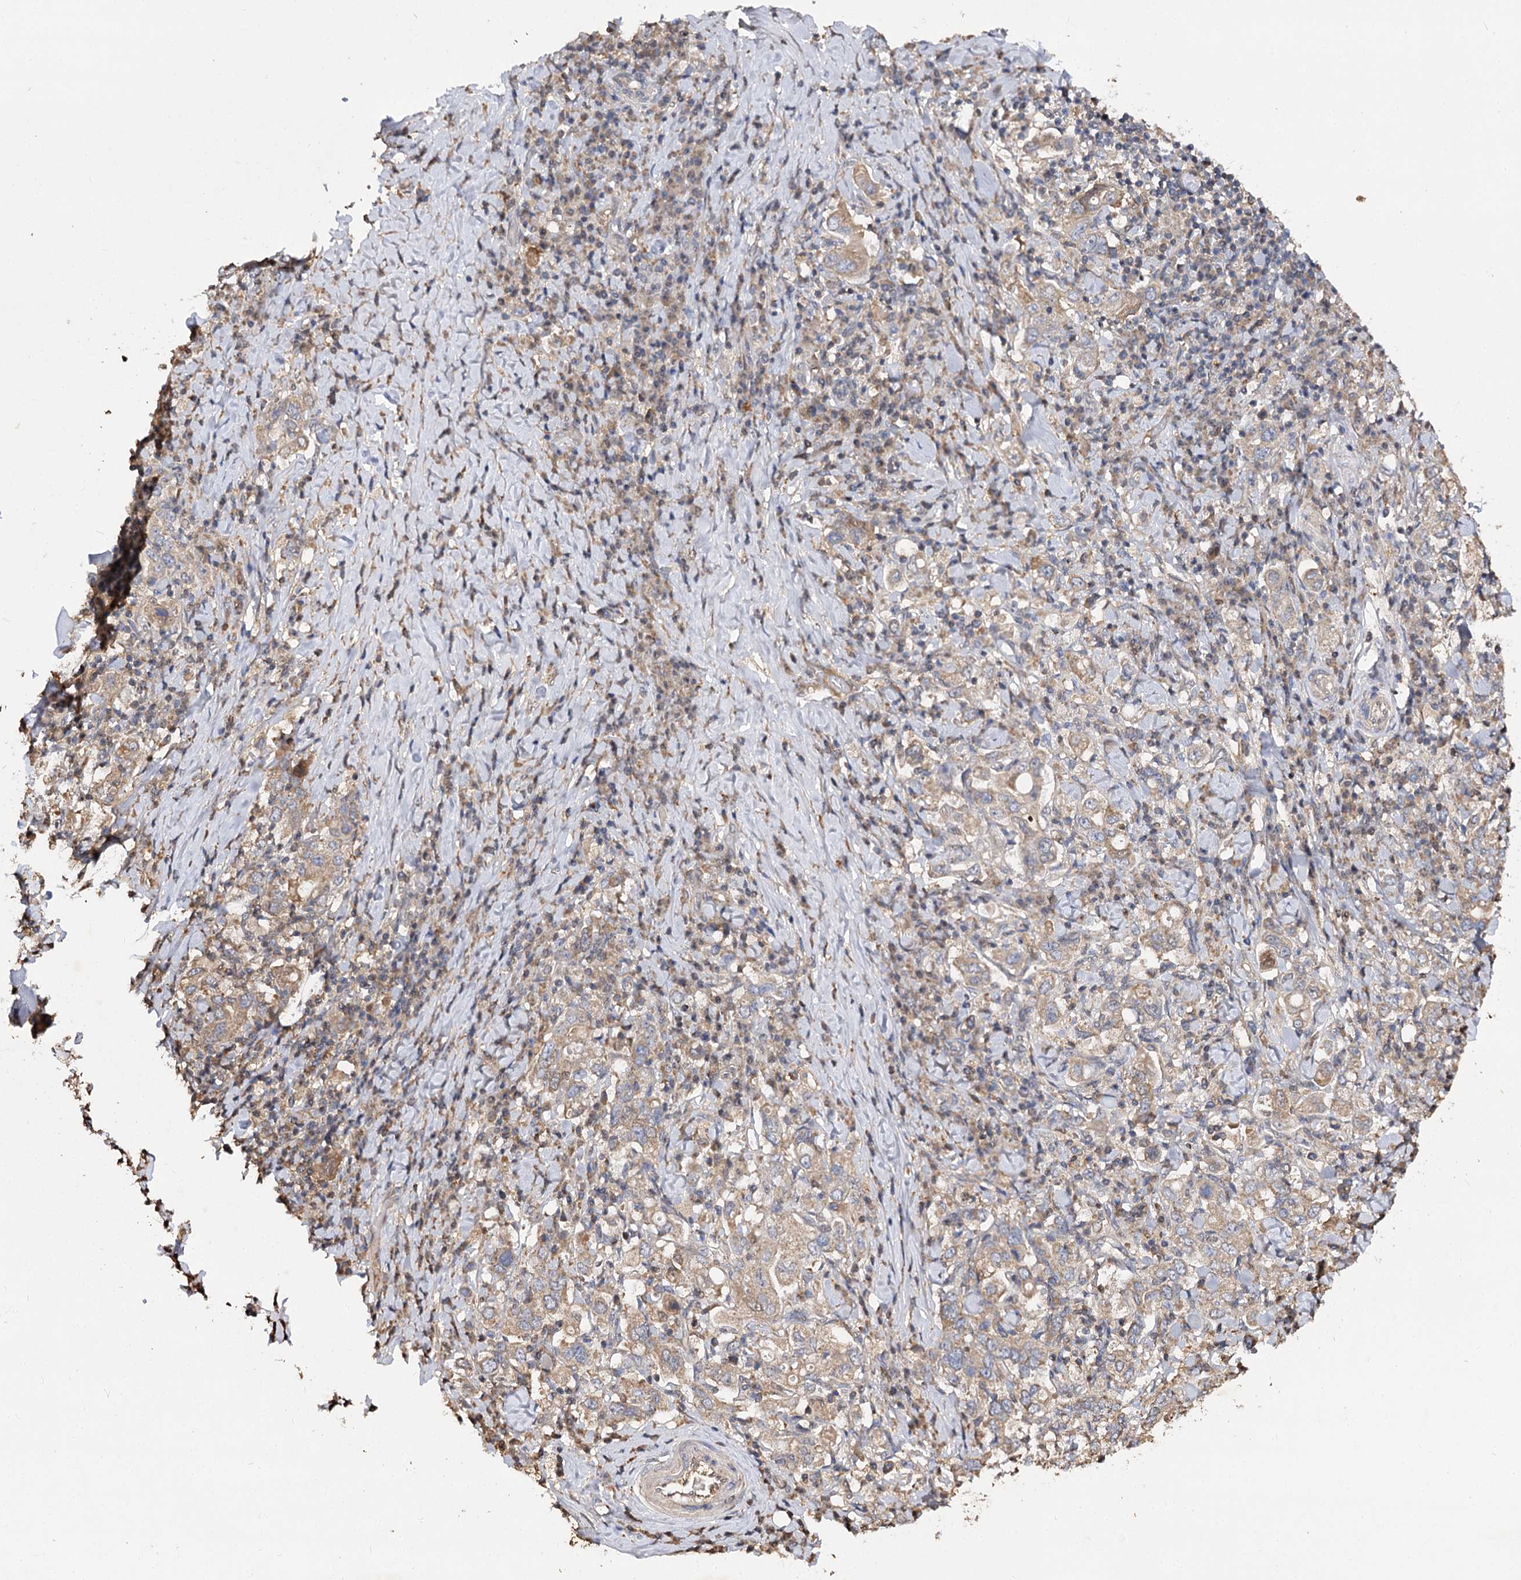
{"staining": {"intensity": "weak", "quantity": ">75%", "location": "cytoplasmic/membranous"}, "tissue": "stomach cancer", "cell_type": "Tumor cells", "image_type": "cancer", "snomed": [{"axis": "morphology", "description": "Adenocarcinoma, NOS"}, {"axis": "topography", "description": "Stomach, upper"}], "caption": "Tumor cells show weak cytoplasmic/membranous staining in approximately >75% of cells in adenocarcinoma (stomach).", "gene": "ARL13A", "patient": {"sex": "male", "age": 62}}